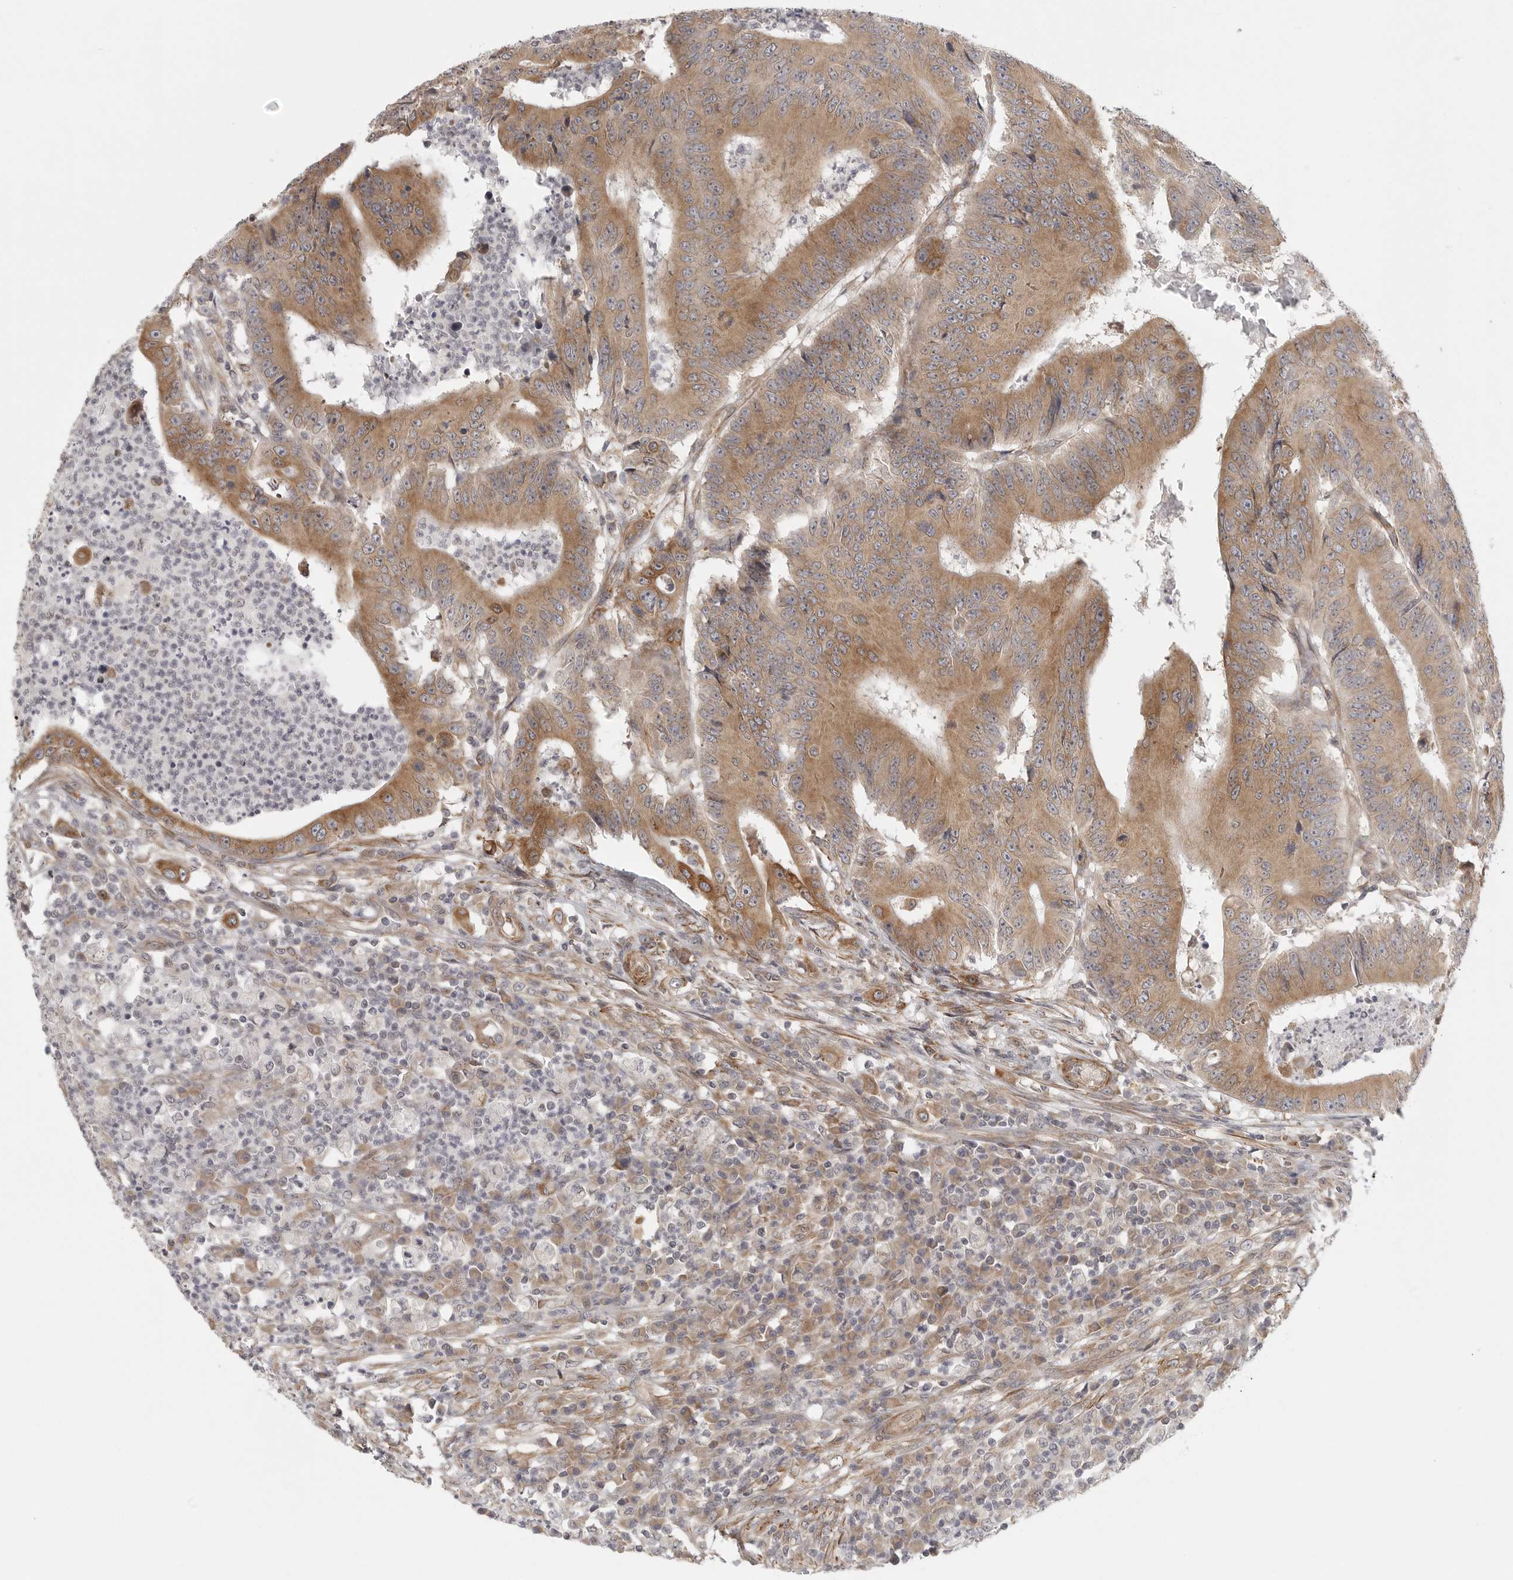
{"staining": {"intensity": "moderate", "quantity": ">75%", "location": "cytoplasmic/membranous"}, "tissue": "colorectal cancer", "cell_type": "Tumor cells", "image_type": "cancer", "snomed": [{"axis": "morphology", "description": "Adenocarcinoma, NOS"}, {"axis": "topography", "description": "Colon"}], "caption": "Protein expression analysis of colorectal cancer shows moderate cytoplasmic/membranous positivity in about >75% of tumor cells.", "gene": "CERS2", "patient": {"sex": "male", "age": 83}}